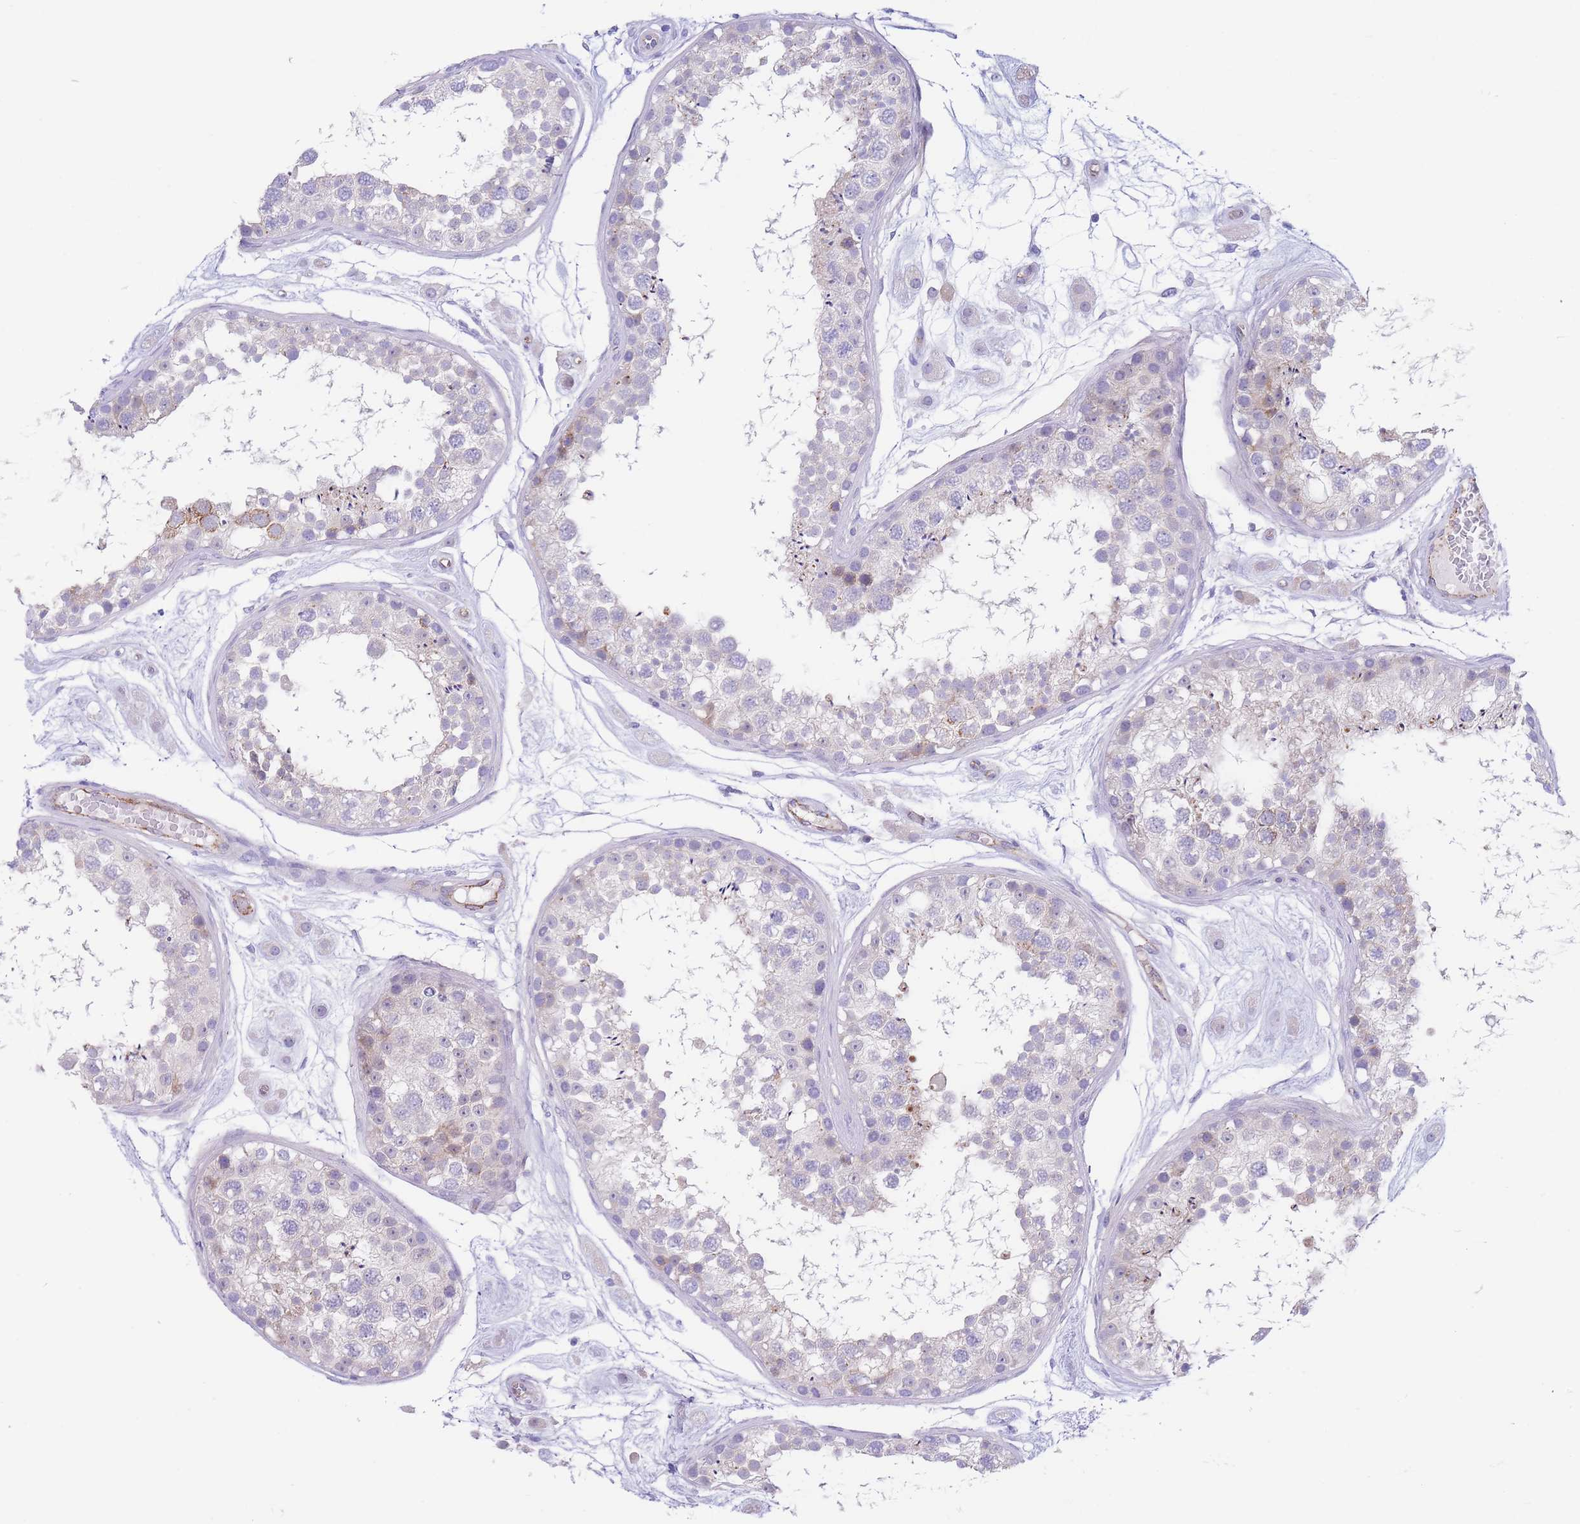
{"staining": {"intensity": "negative", "quantity": "none", "location": "none"}, "tissue": "testis", "cell_type": "Cells in seminiferous ducts", "image_type": "normal", "snomed": [{"axis": "morphology", "description": "Normal tissue, NOS"}, {"axis": "topography", "description": "Testis"}], "caption": "High magnification brightfield microscopy of unremarkable testis stained with DAB (brown) and counterstained with hematoxylin (blue): cells in seminiferous ducts show no significant expression.", "gene": "DET1", "patient": {"sex": "male", "age": 25}}